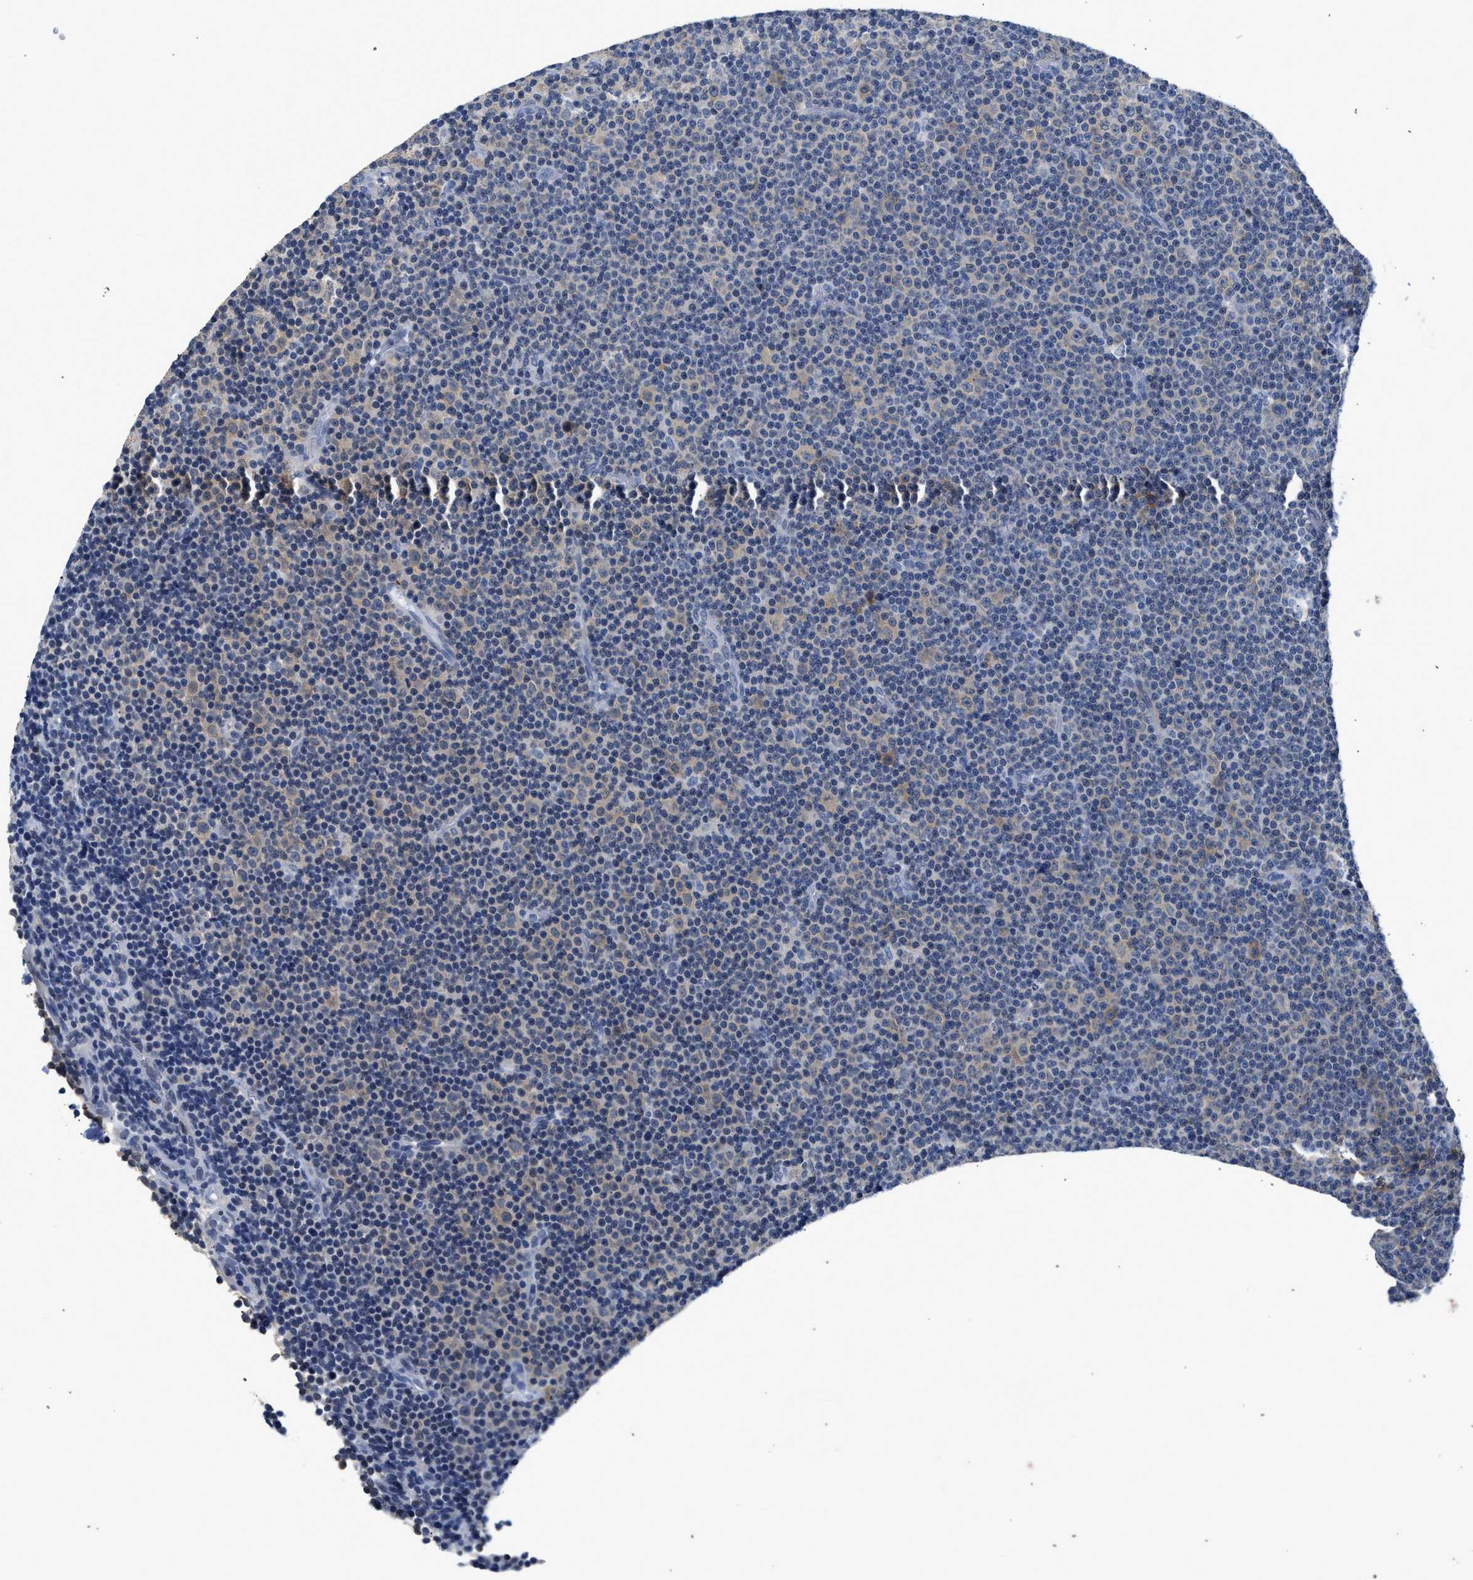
{"staining": {"intensity": "weak", "quantity": "<25%", "location": "cytoplasmic/membranous"}, "tissue": "lymphoma", "cell_type": "Tumor cells", "image_type": "cancer", "snomed": [{"axis": "morphology", "description": "Malignant lymphoma, non-Hodgkin's type, Low grade"}, {"axis": "topography", "description": "Lymph node"}], "caption": "This micrograph is of lymphoma stained with immunohistochemistry (IHC) to label a protein in brown with the nuclei are counter-stained blue. There is no staining in tumor cells.", "gene": "PPM1L", "patient": {"sex": "female", "age": 67}}